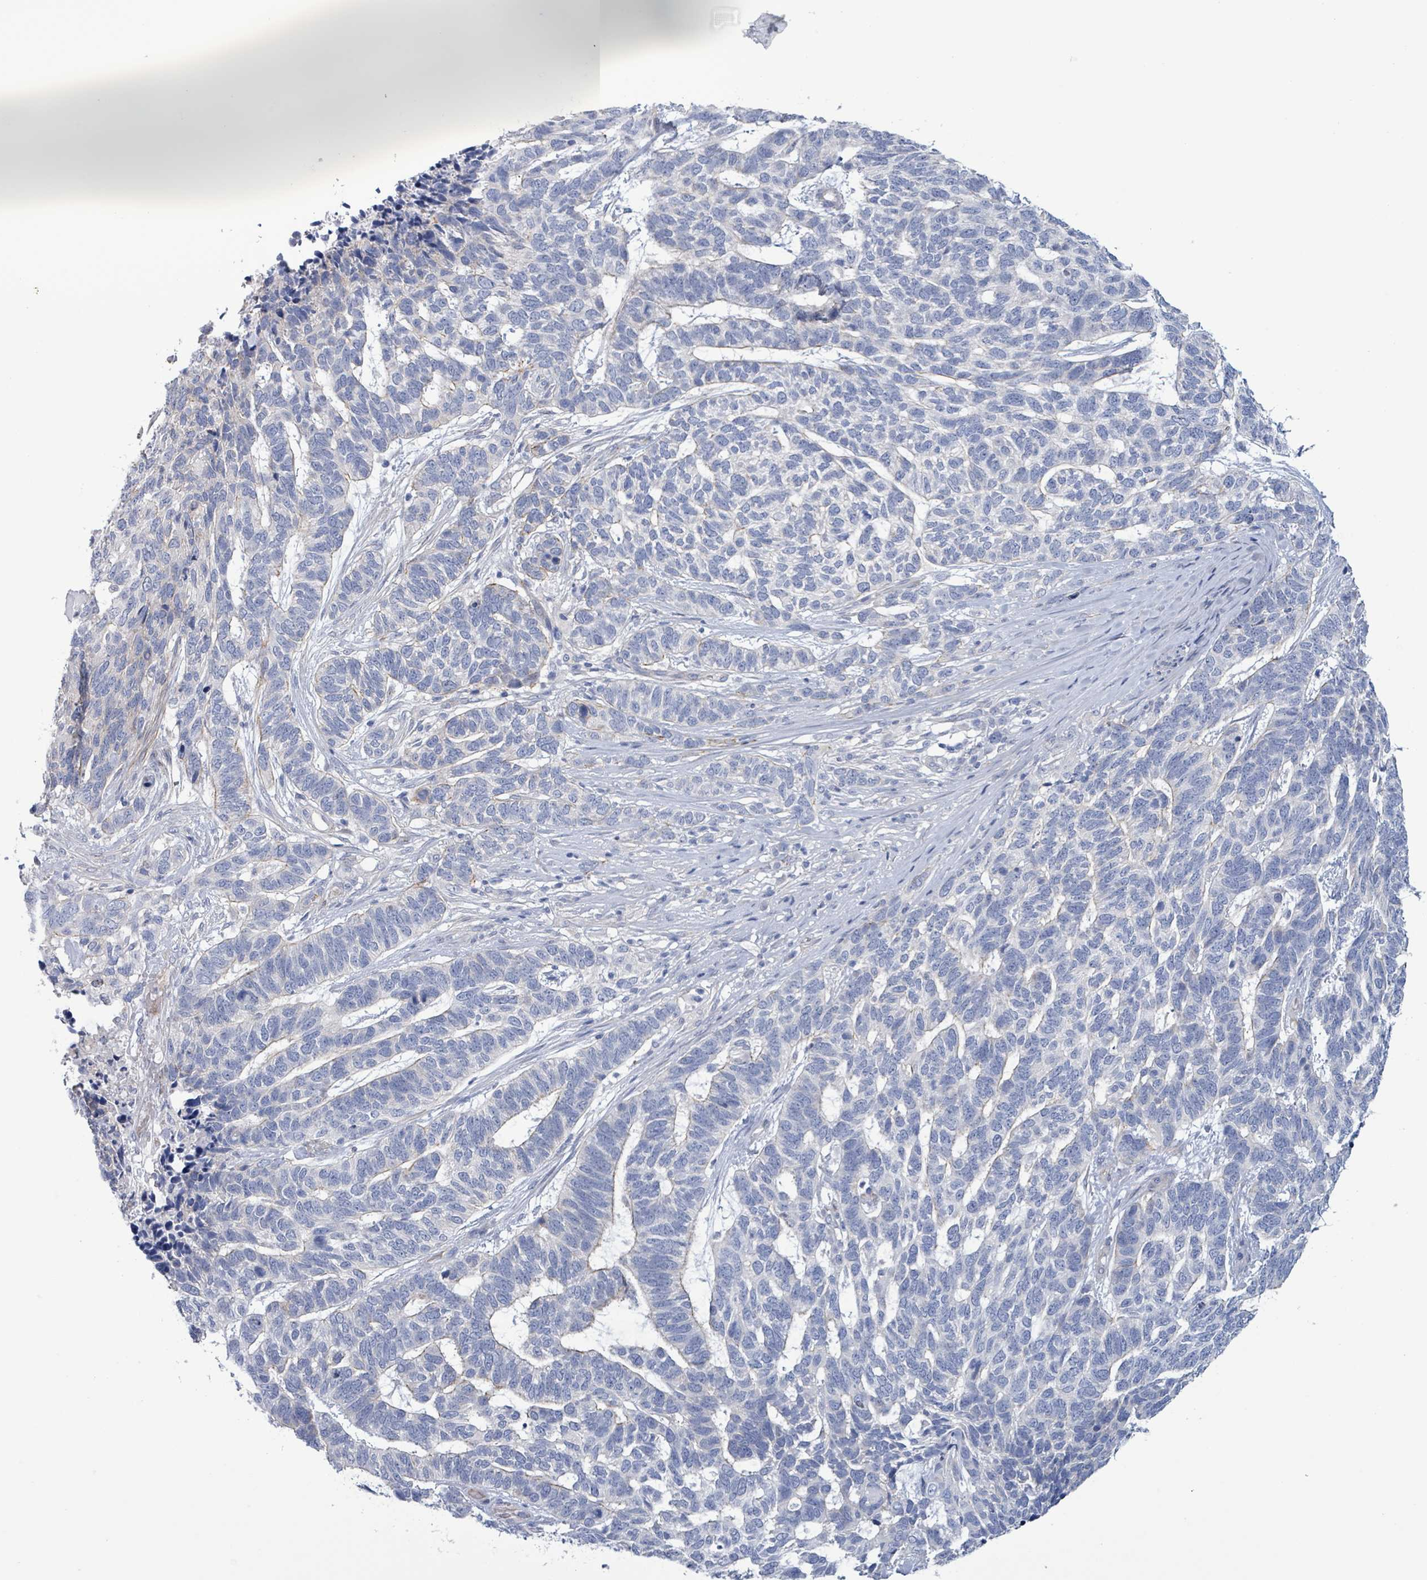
{"staining": {"intensity": "negative", "quantity": "none", "location": "none"}, "tissue": "skin cancer", "cell_type": "Tumor cells", "image_type": "cancer", "snomed": [{"axis": "morphology", "description": "Basal cell carcinoma"}, {"axis": "topography", "description": "Skin"}], "caption": "Immunohistochemistry photomicrograph of basal cell carcinoma (skin) stained for a protein (brown), which reveals no staining in tumor cells.", "gene": "PKLR", "patient": {"sex": "female", "age": 65}}